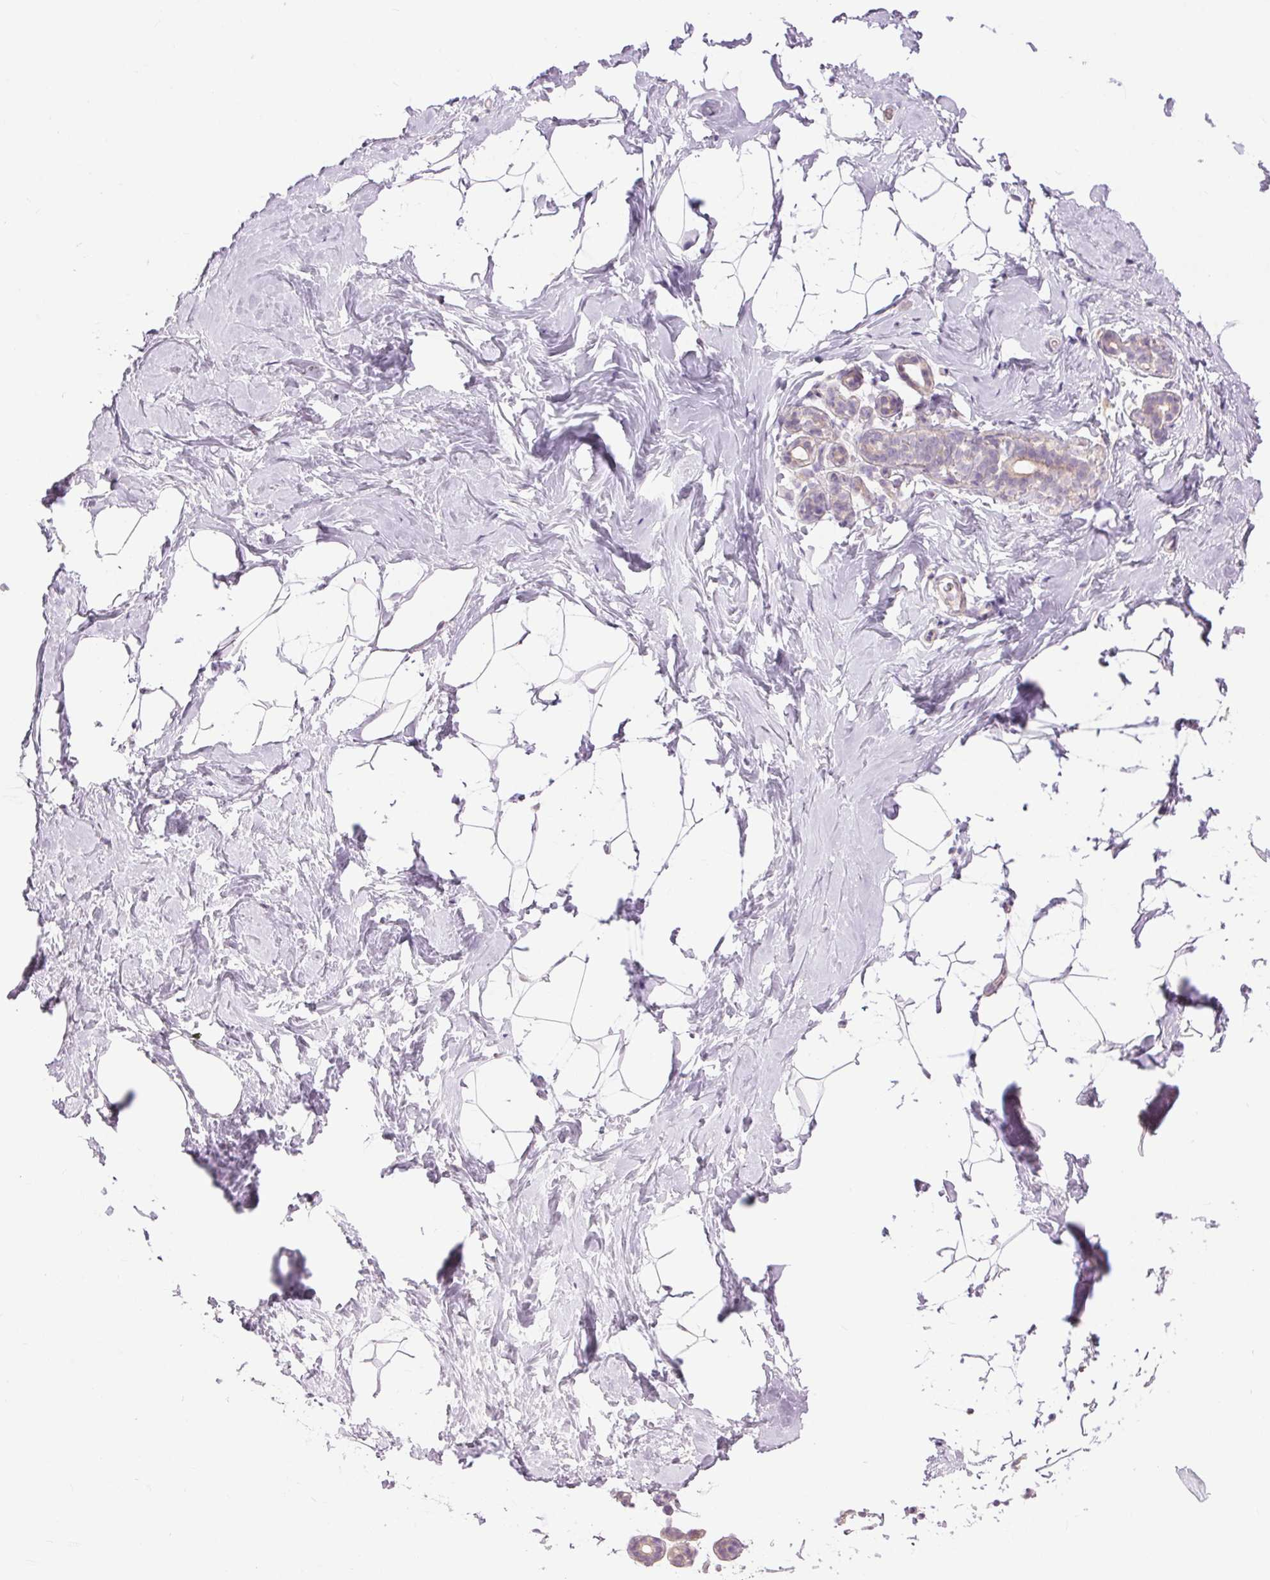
{"staining": {"intensity": "negative", "quantity": "none", "location": "none"}, "tissue": "breast", "cell_type": "Adipocytes", "image_type": "normal", "snomed": [{"axis": "morphology", "description": "Normal tissue, NOS"}, {"axis": "topography", "description": "Breast"}], "caption": "There is no significant positivity in adipocytes of breast. (Immunohistochemistry (ihc), brightfield microscopy, high magnification).", "gene": "CTNNA3", "patient": {"sex": "female", "age": 32}}